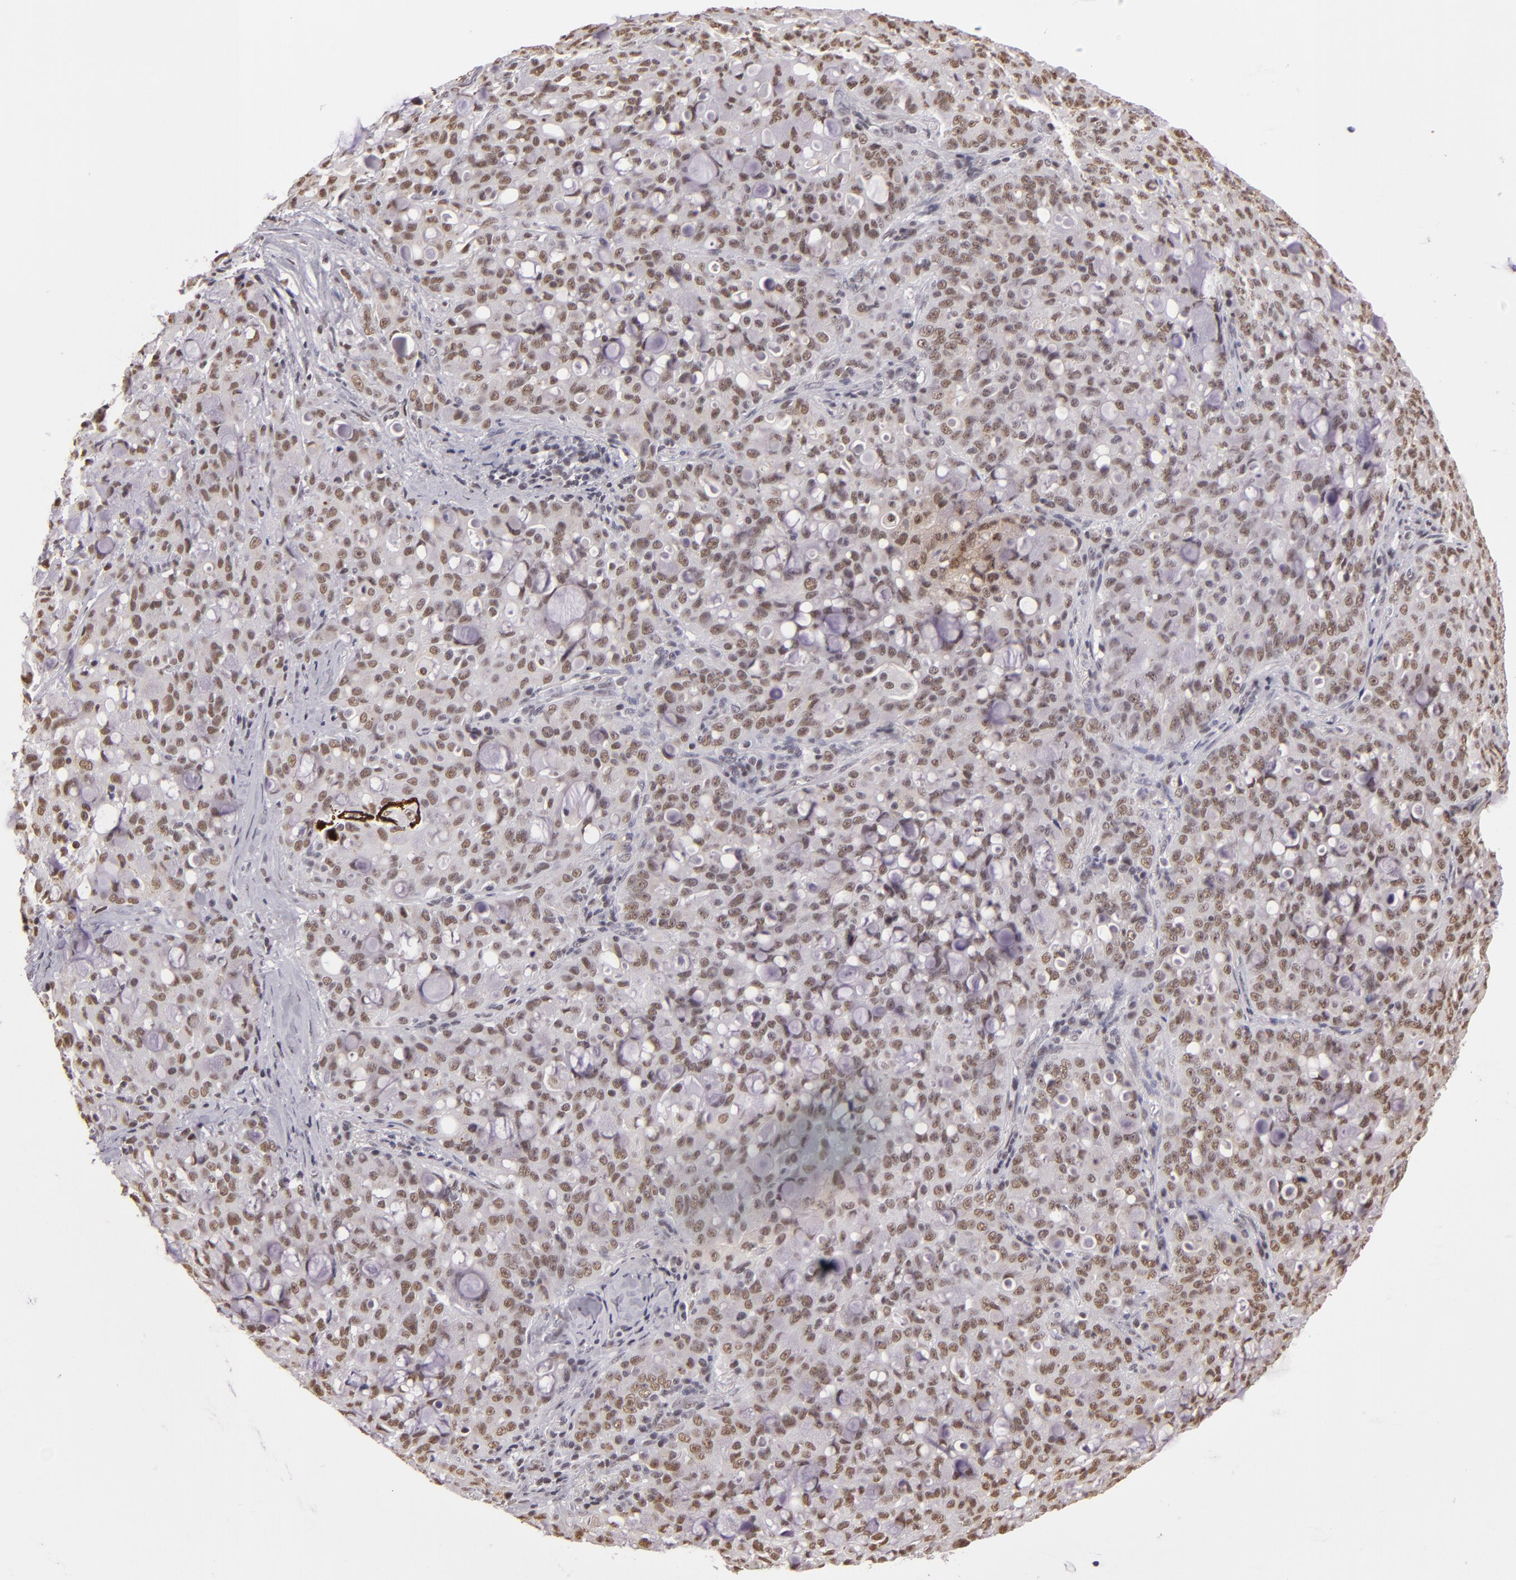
{"staining": {"intensity": "weak", "quantity": ">75%", "location": "nuclear"}, "tissue": "lung cancer", "cell_type": "Tumor cells", "image_type": "cancer", "snomed": [{"axis": "morphology", "description": "Adenocarcinoma, NOS"}, {"axis": "topography", "description": "Lung"}], "caption": "Immunohistochemistry micrograph of adenocarcinoma (lung) stained for a protein (brown), which demonstrates low levels of weak nuclear positivity in approximately >75% of tumor cells.", "gene": "INTS6", "patient": {"sex": "female", "age": 44}}